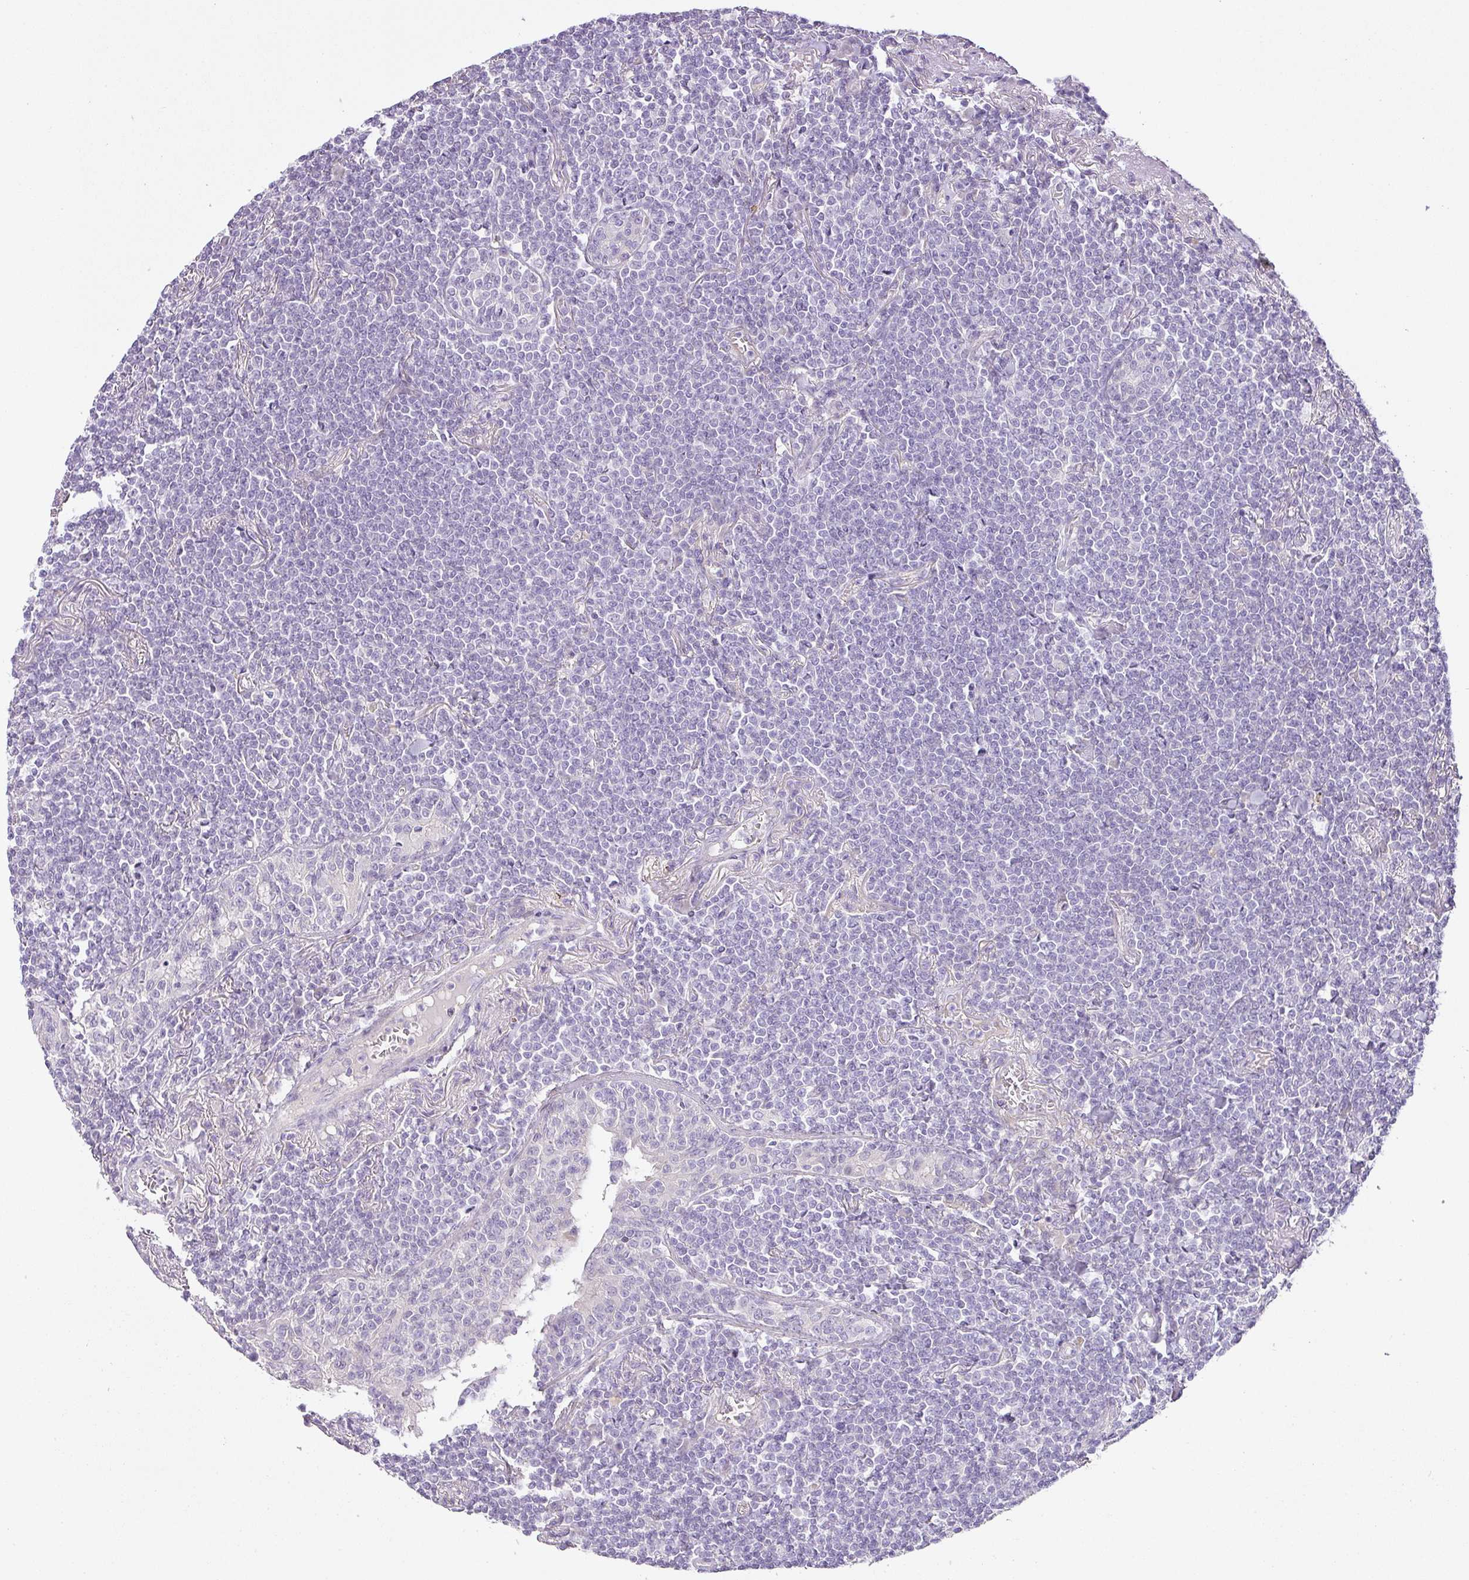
{"staining": {"intensity": "negative", "quantity": "none", "location": "none"}, "tissue": "lymphoma", "cell_type": "Tumor cells", "image_type": "cancer", "snomed": [{"axis": "morphology", "description": "Malignant lymphoma, non-Hodgkin's type, Low grade"}, {"axis": "topography", "description": "Lung"}], "caption": "This is an IHC histopathology image of human malignant lymphoma, non-Hodgkin's type (low-grade). There is no expression in tumor cells.", "gene": "RAX2", "patient": {"sex": "female", "age": 71}}